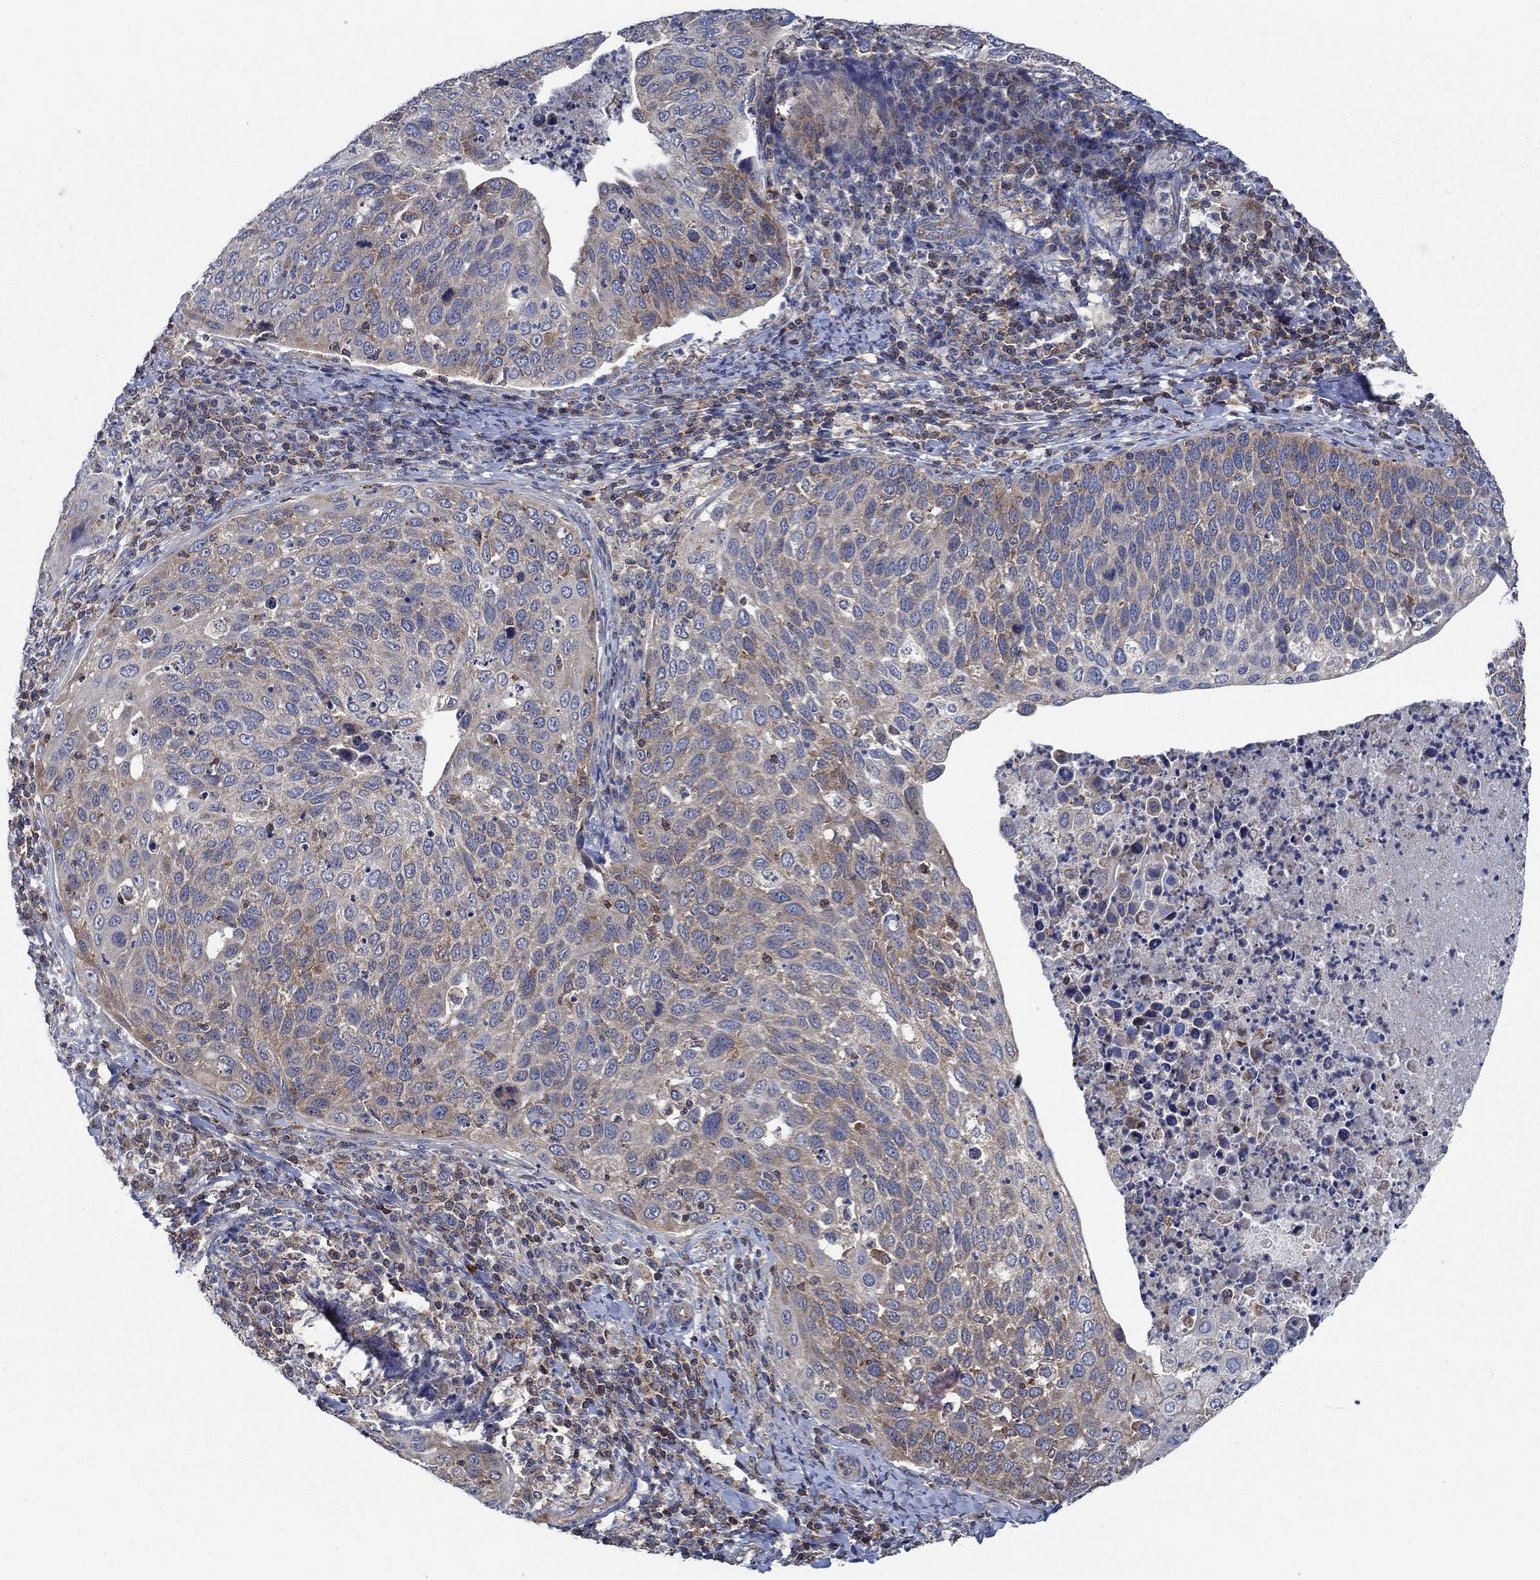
{"staining": {"intensity": "weak", "quantity": ">75%", "location": "cytoplasmic/membranous"}, "tissue": "cervical cancer", "cell_type": "Tumor cells", "image_type": "cancer", "snomed": [{"axis": "morphology", "description": "Squamous cell carcinoma, NOS"}, {"axis": "topography", "description": "Cervix"}], "caption": "IHC micrograph of human cervical cancer (squamous cell carcinoma) stained for a protein (brown), which displays low levels of weak cytoplasmic/membranous expression in approximately >75% of tumor cells.", "gene": "STXBP6", "patient": {"sex": "female", "age": 54}}